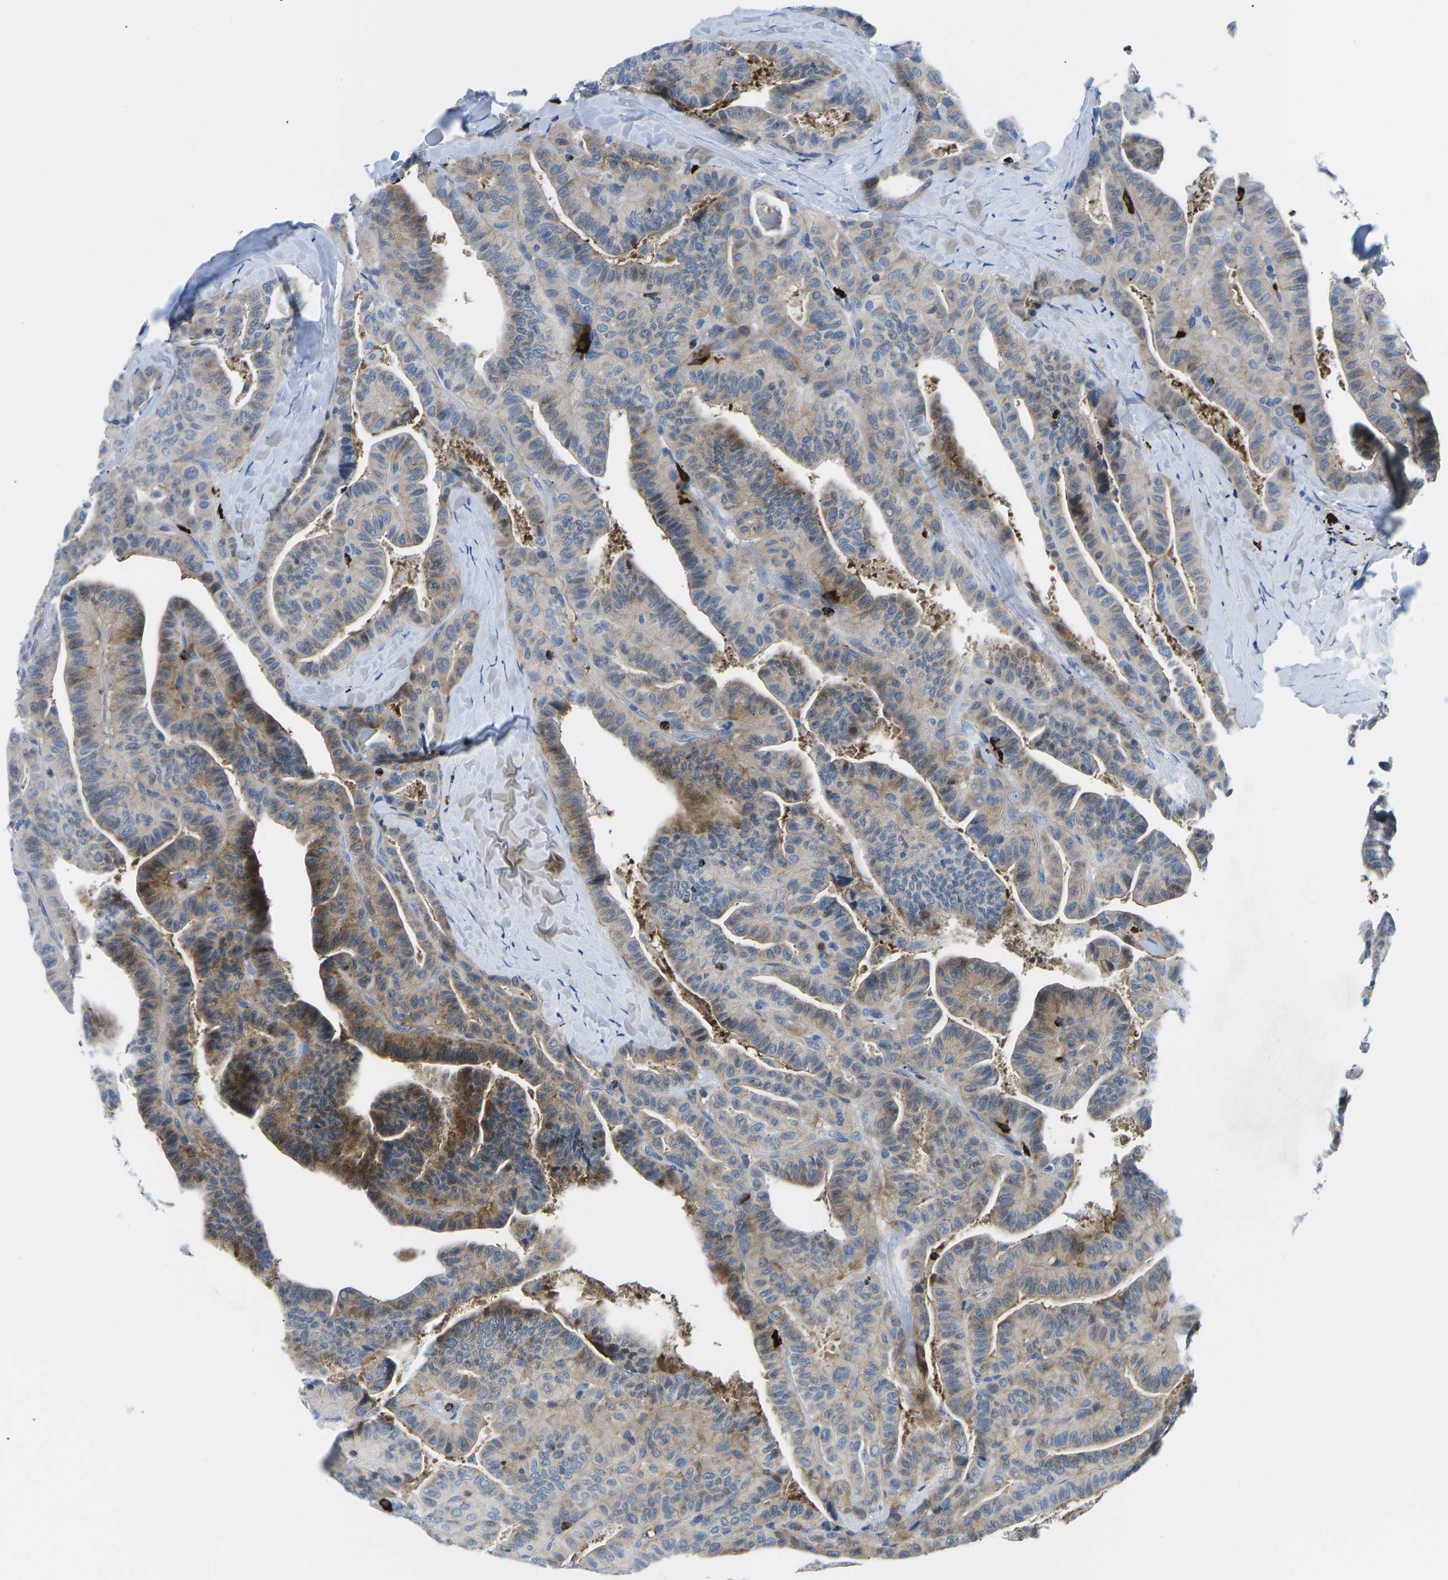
{"staining": {"intensity": "moderate", "quantity": "25%-75%", "location": "cytoplasmic/membranous"}, "tissue": "thyroid cancer", "cell_type": "Tumor cells", "image_type": "cancer", "snomed": [{"axis": "morphology", "description": "Papillary adenocarcinoma, NOS"}, {"axis": "topography", "description": "Thyroid gland"}], "caption": "Thyroid papillary adenocarcinoma stained for a protein (brown) exhibits moderate cytoplasmic/membranous positive positivity in approximately 25%-75% of tumor cells.", "gene": "MC4R", "patient": {"sex": "male", "age": 77}}